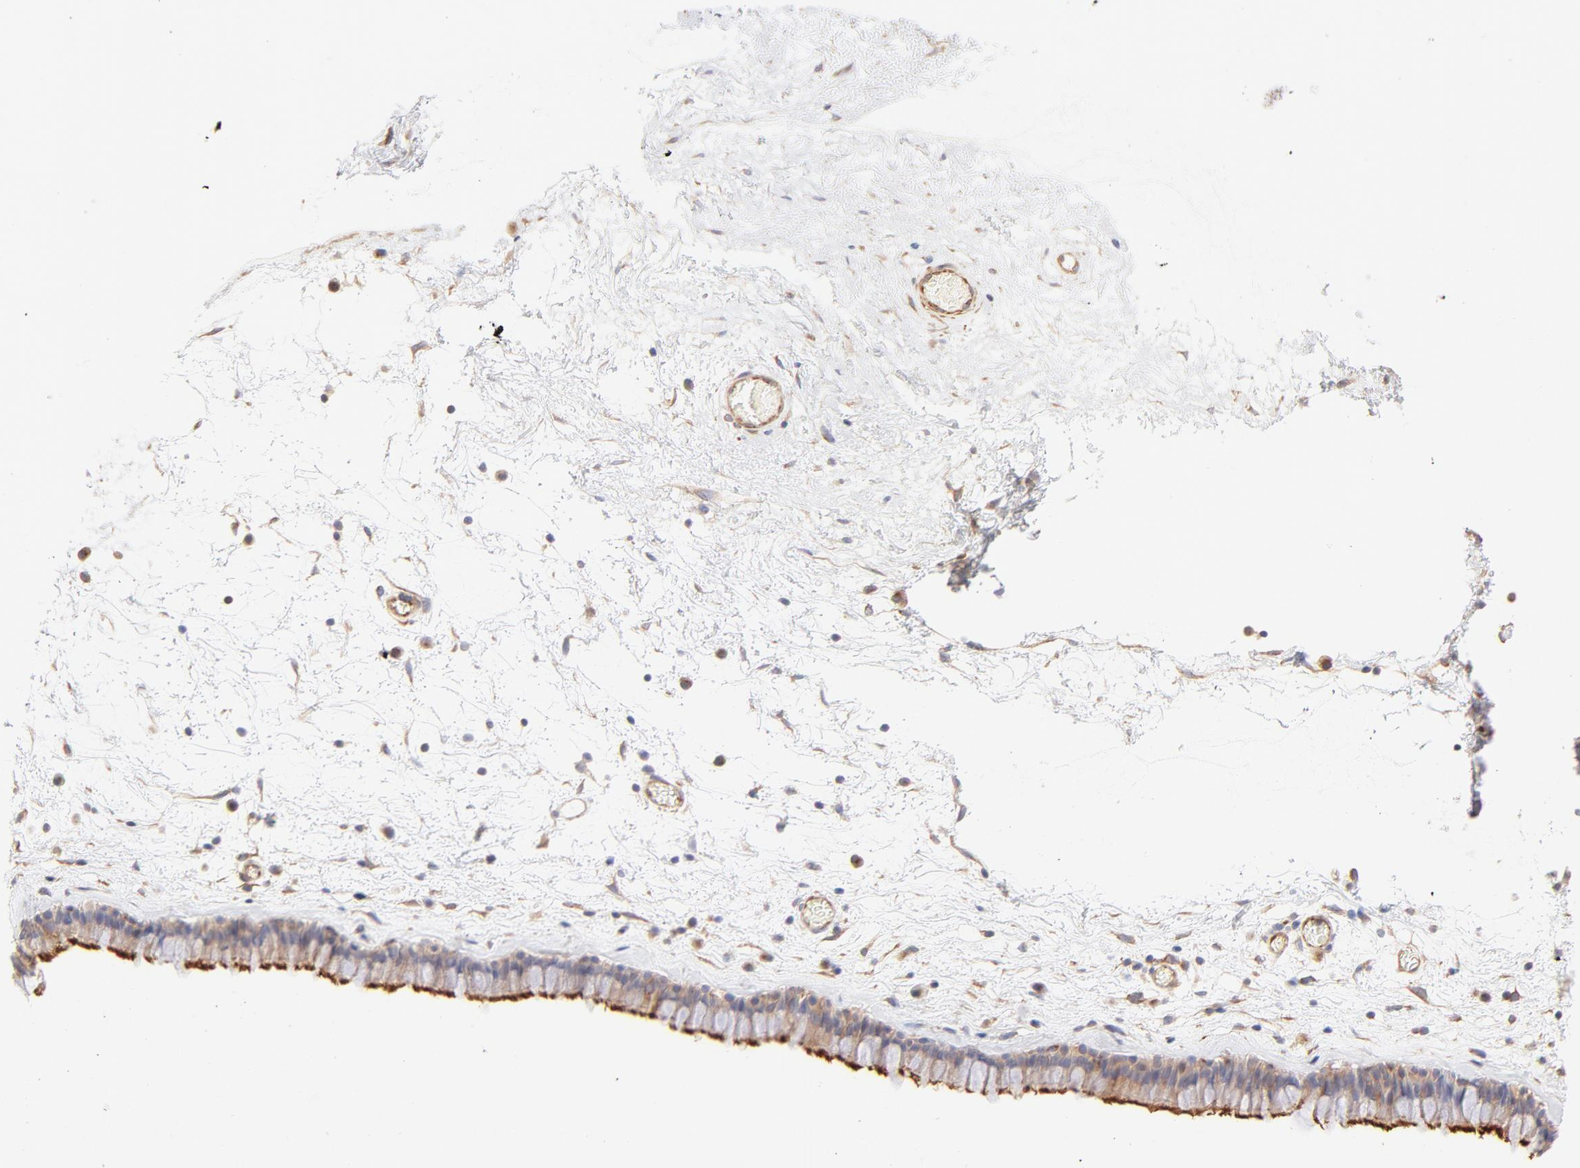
{"staining": {"intensity": "strong", "quantity": ">75%", "location": "cytoplasmic/membranous"}, "tissue": "nasopharynx", "cell_type": "Respiratory epithelial cells", "image_type": "normal", "snomed": [{"axis": "morphology", "description": "Normal tissue, NOS"}, {"axis": "morphology", "description": "Inflammation, NOS"}, {"axis": "topography", "description": "Nasopharynx"}], "caption": "Unremarkable nasopharynx reveals strong cytoplasmic/membranous expression in about >75% of respiratory epithelial cells.", "gene": "LDLRAP1", "patient": {"sex": "male", "age": 48}}